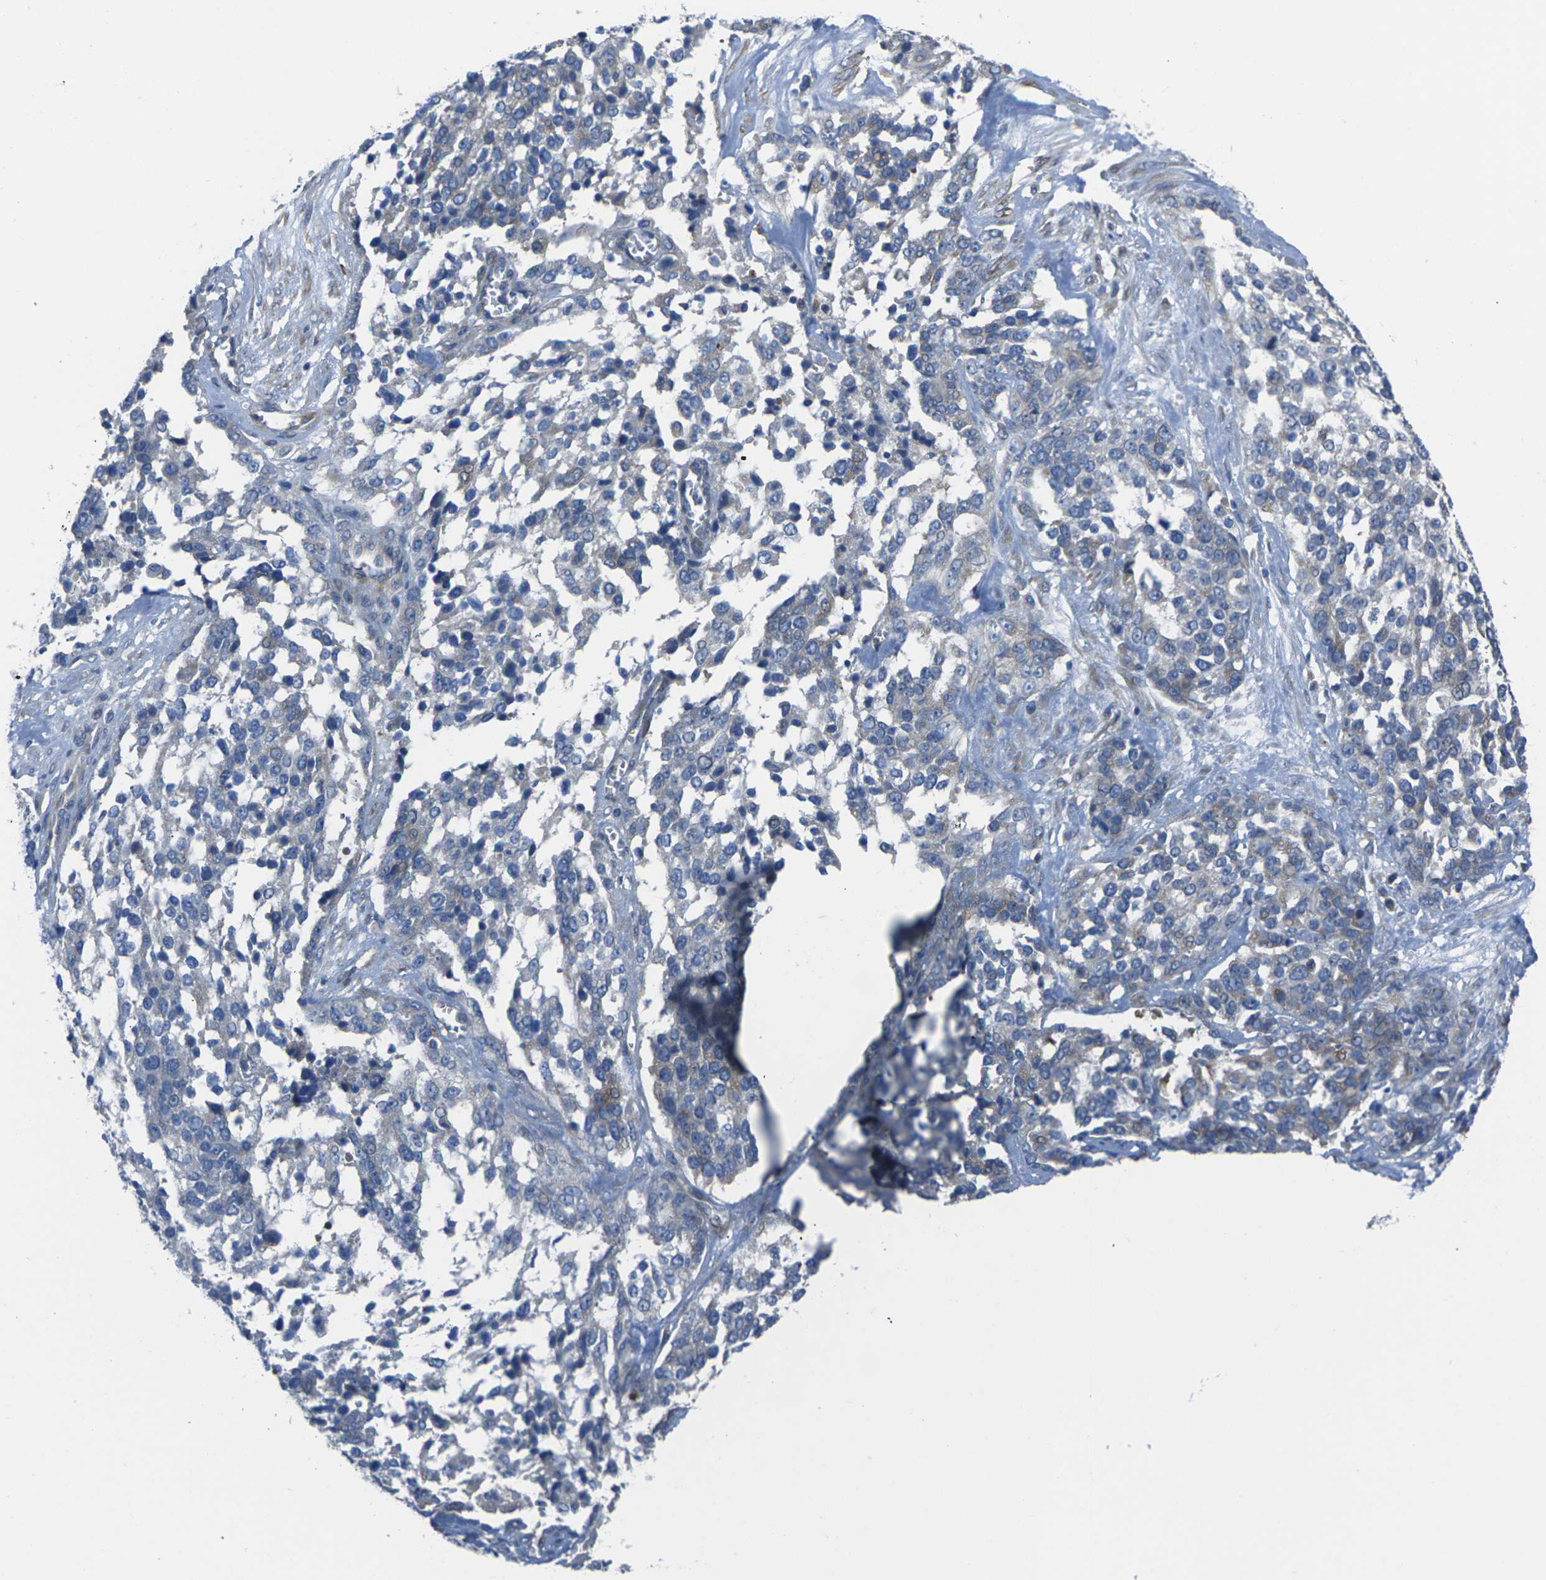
{"staining": {"intensity": "moderate", "quantity": "<25%", "location": "cytoplasmic/membranous"}, "tissue": "ovarian cancer", "cell_type": "Tumor cells", "image_type": "cancer", "snomed": [{"axis": "morphology", "description": "Cystadenocarcinoma, serous, NOS"}, {"axis": "topography", "description": "Ovary"}], "caption": "Ovarian serous cystadenocarcinoma stained with IHC demonstrates moderate cytoplasmic/membranous staining in approximately <25% of tumor cells.", "gene": "EDNRA", "patient": {"sex": "female", "age": 44}}